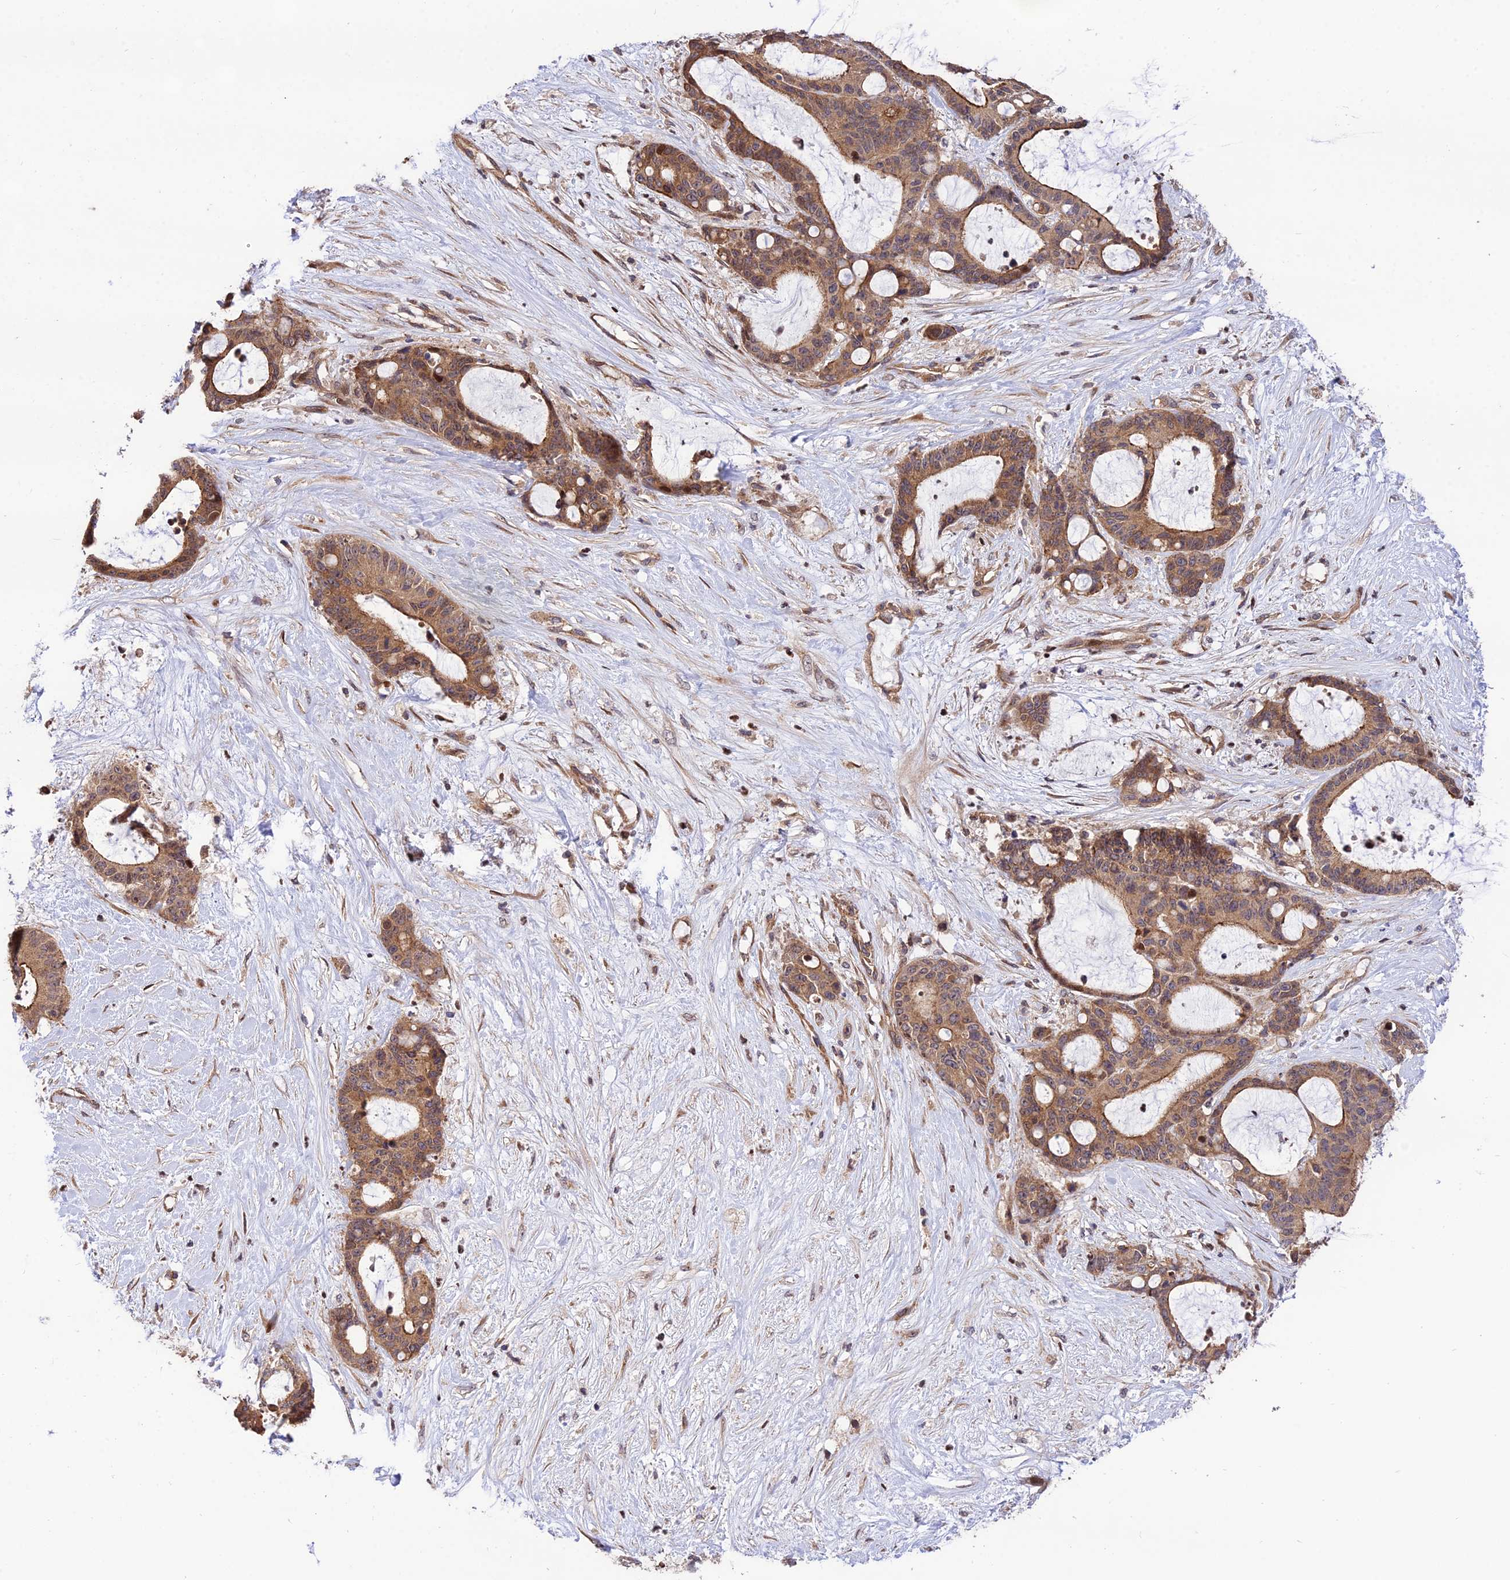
{"staining": {"intensity": "moderate", "quantity": ">75%", "location": "cytoplasmic/membranous"}, "tissue": "liver cancer", "cell_type": "Tumor cells", "image_type": "cancer", "snomed": [{"axis": "morphology", "description": "Normal tissue, NOS"}, {"axis": "morphology", "description": "Cholangiocarcinoma"}, {"axis": "topography", "description": "Liver"}, {"axis": "topography", "description": "Peripheral nerve tissue"}], "caption": "Protein expression analysis of liver cancer demonstrates moderate cytoplasmic/membranous expression in about >75% of tumor cells.", "gene": "SMG6", "patient": {"sex": "female", "age": 73}}